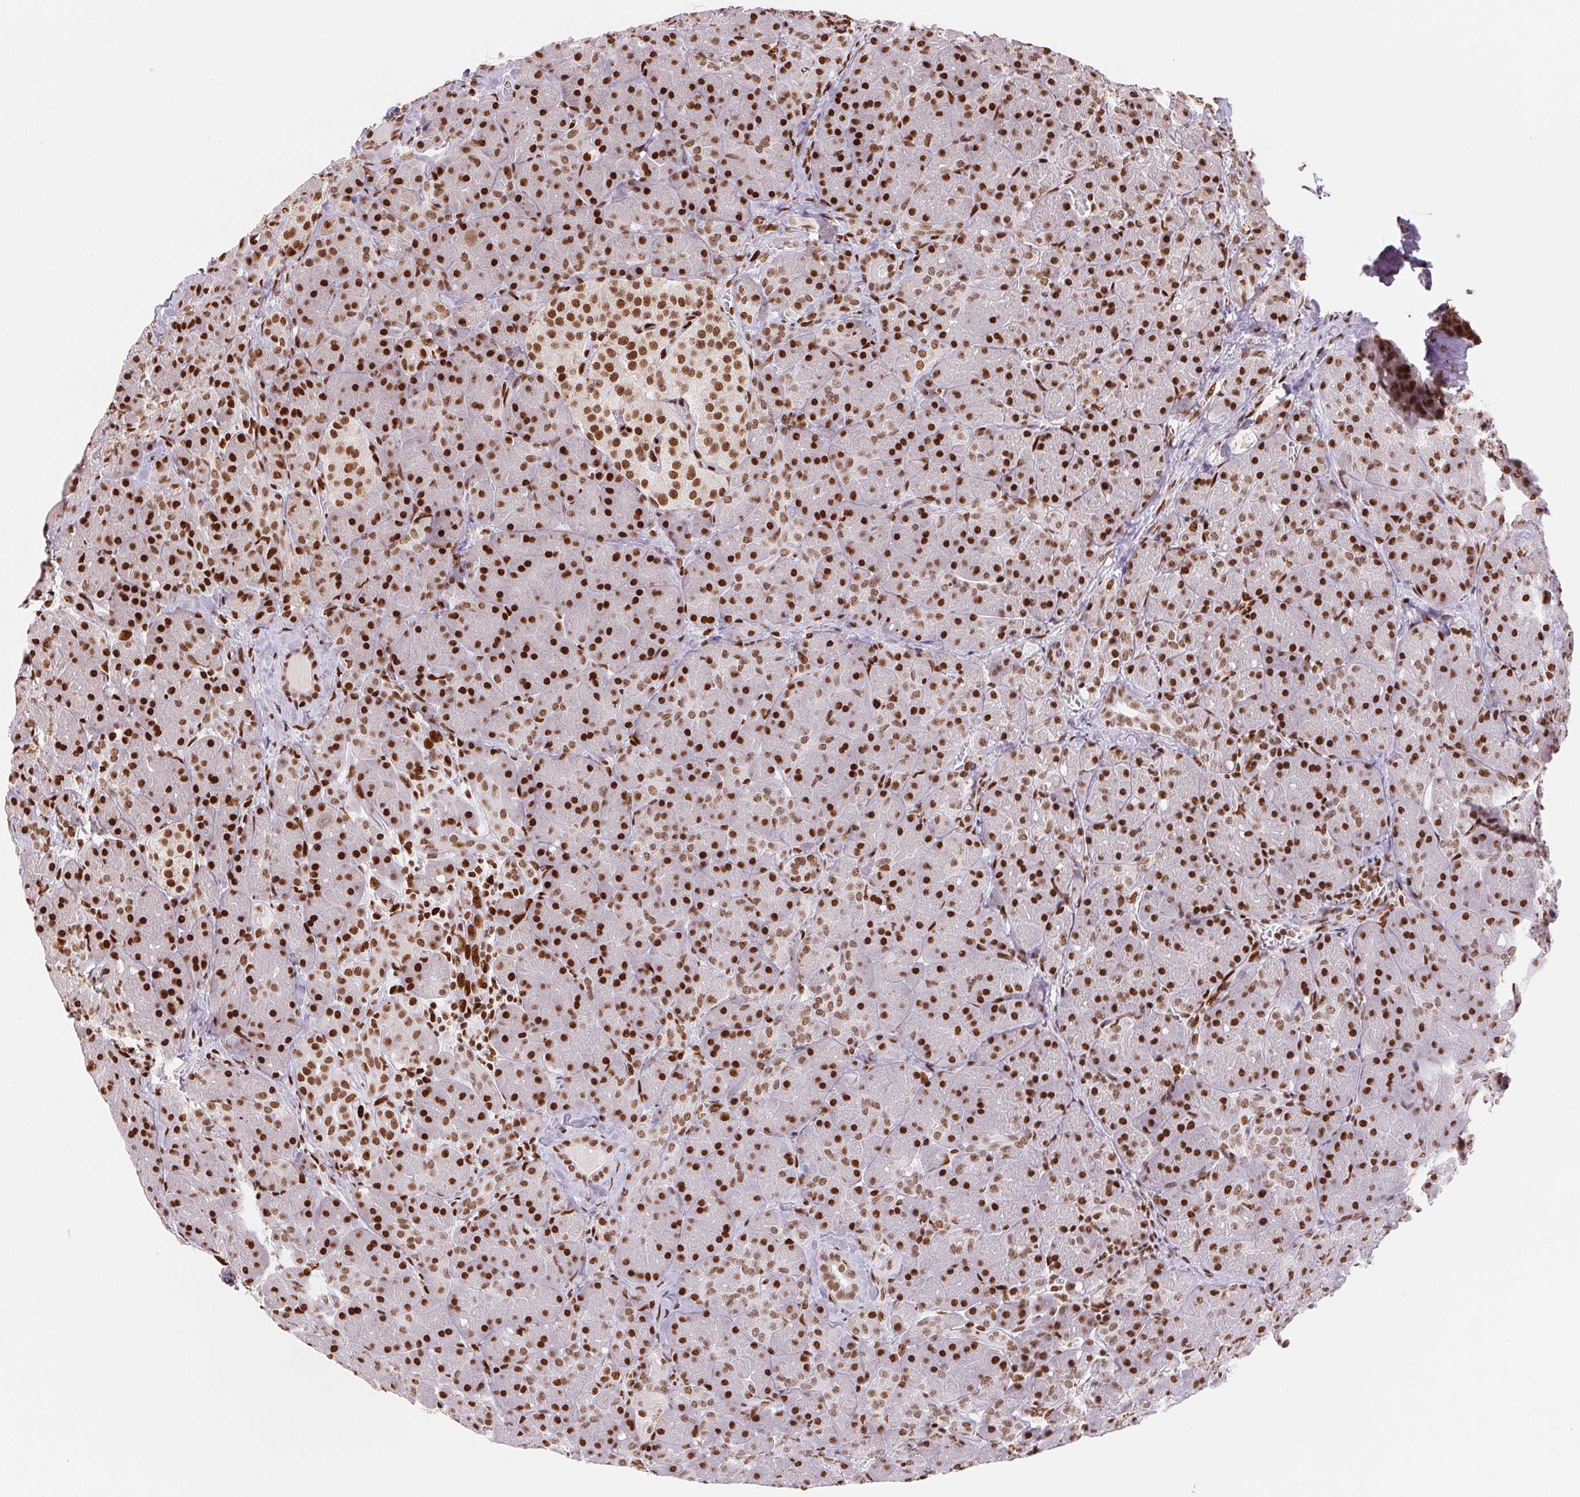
{"staining": {"intensity": "strong", "quantity": ">75%", "location": "nuclear"}, "tissue": "pancreas", "cell_type": "Exocrine glandular cells", "image_type": "normal", "snomed": [{"axis": "morphology", "description": "Normal tissue, NOS"}, {"axis": "topography", "description": "Pancreas"}], "caption": "Pancreas stained with immunohistochemistry displays strong nuclear staining in about >75% of exocrine glandular cells. (DAB = brown stain, brightfield microscopy at high magnification).", "gene": "ZNF80", "patient": {"sex": "male", "age": 55}}